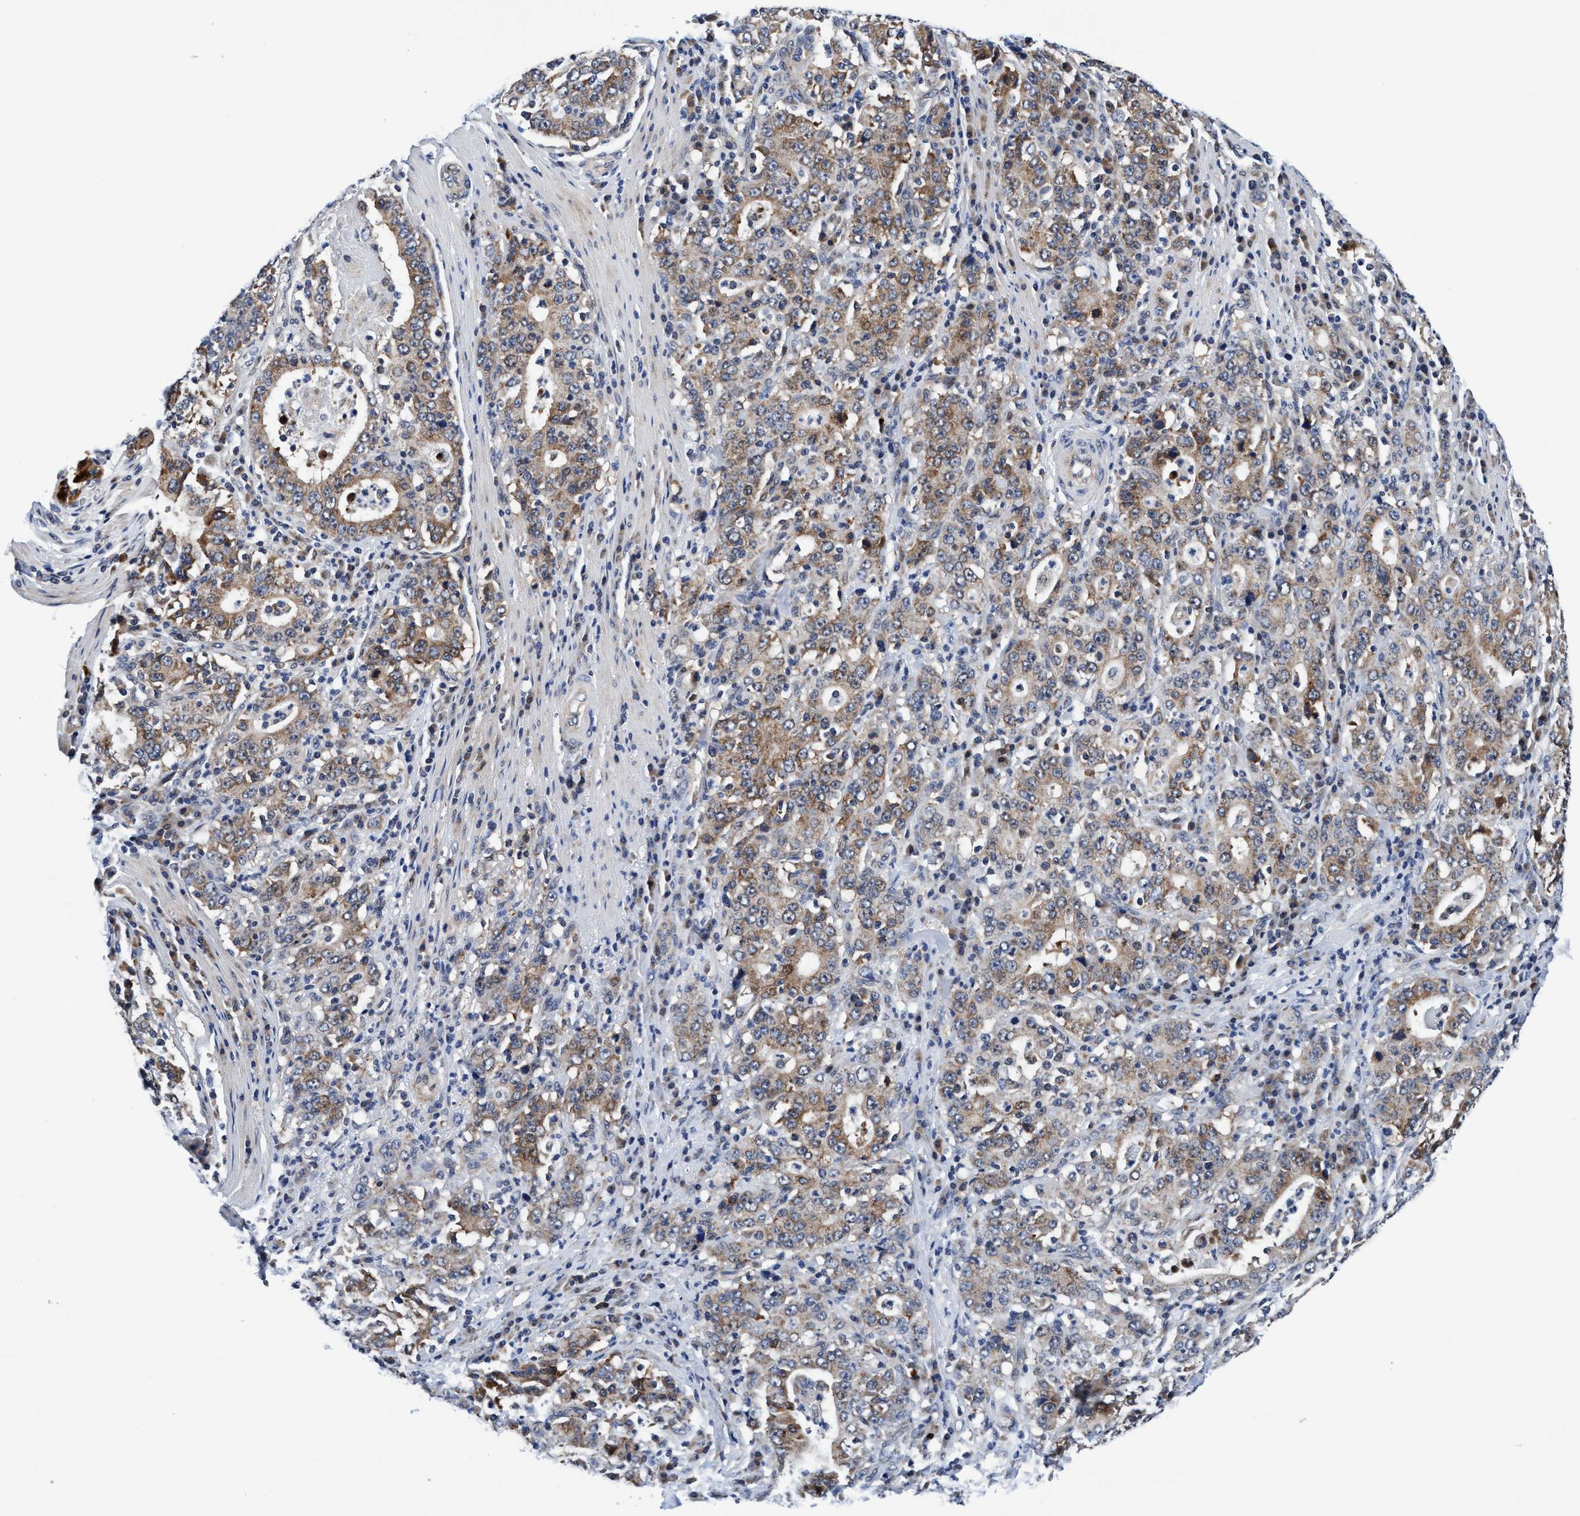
{"staining": {"intensity": "weak", "quantity": ">75%", "location": "cytoplasmic/membranous"}, "tissue": "stomach cancer", "cell_type": "Tumor cells", "image_type": "cancer", "snomed": [{"axis": "morphology", "description": "Normal tissue, NOS"}, {"axis": "morphology", "description": "Adenocarcinoma, NOS"}, {"axis": "topography", "description": "Stomach, upper"}, {"axis": "topography", "description": "Stomach"}], "caption": "This is an image of immunohistochemistry (IHC) staining of stomach cancer, which shows weak positivity in the cytoplasmic/membranous of tumor cells.", "gene": "AGAP2", "patient": {"sex": "male", "age": 59}}